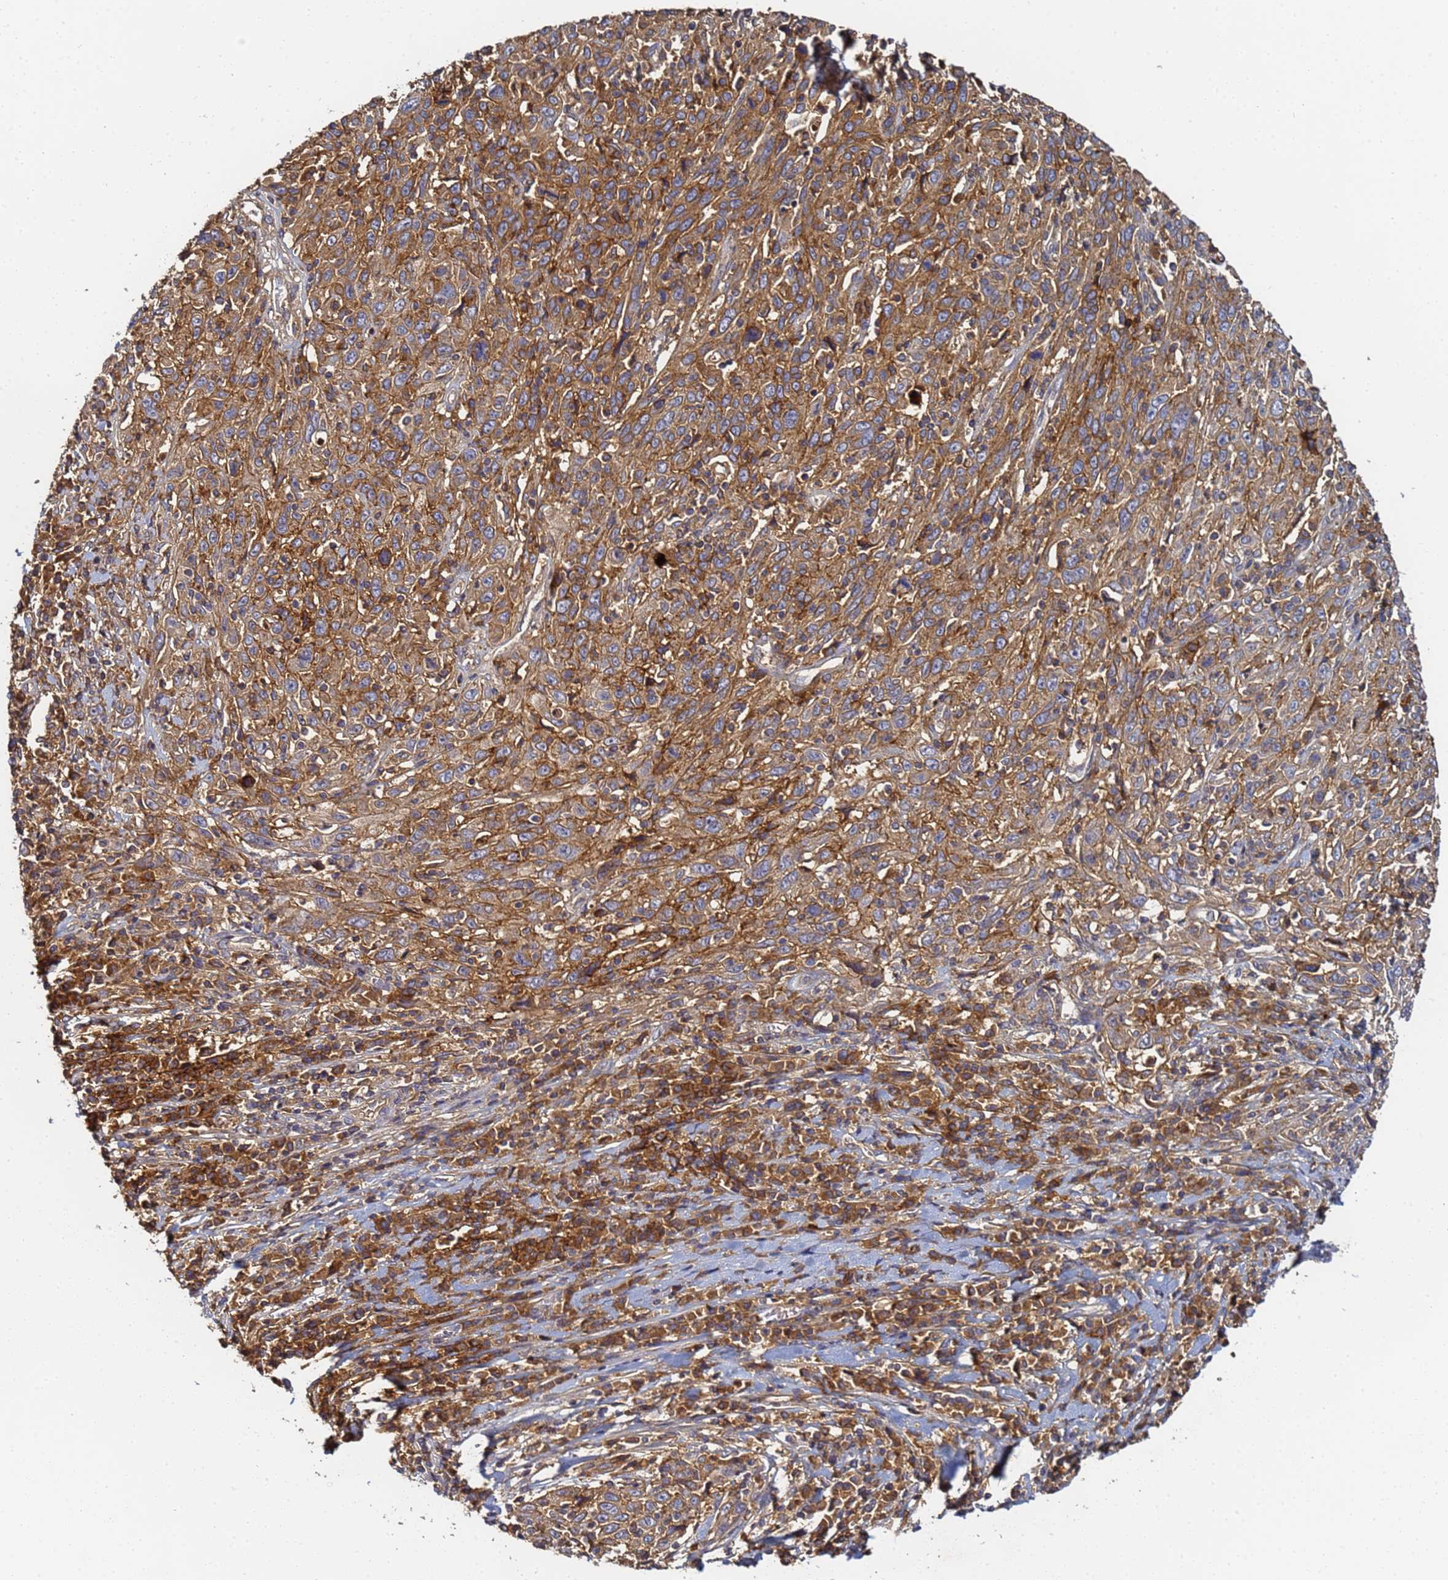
{"staining": {"intensity": "weak", "quantity": ">75%", "location": "cytoplasmic/membranous"}, "tissue": "cervical cancer", "cell_type": "Tumor cells", "image_type": "cancer", "snomed": [{"axis": "morphology", "description": "Squamous cell carcinoma, NOS"}, {"axis": "topography", "description": "Cervix"}], "caption": "Cervical squamous cell carcinoma stained for a protein (brown) exhibits weak cytoplasmic/membranous positive positivity in about >75% of tumor cells.", "gene": "LRRC69", "patient": {"sex": "female", "age": 46}}